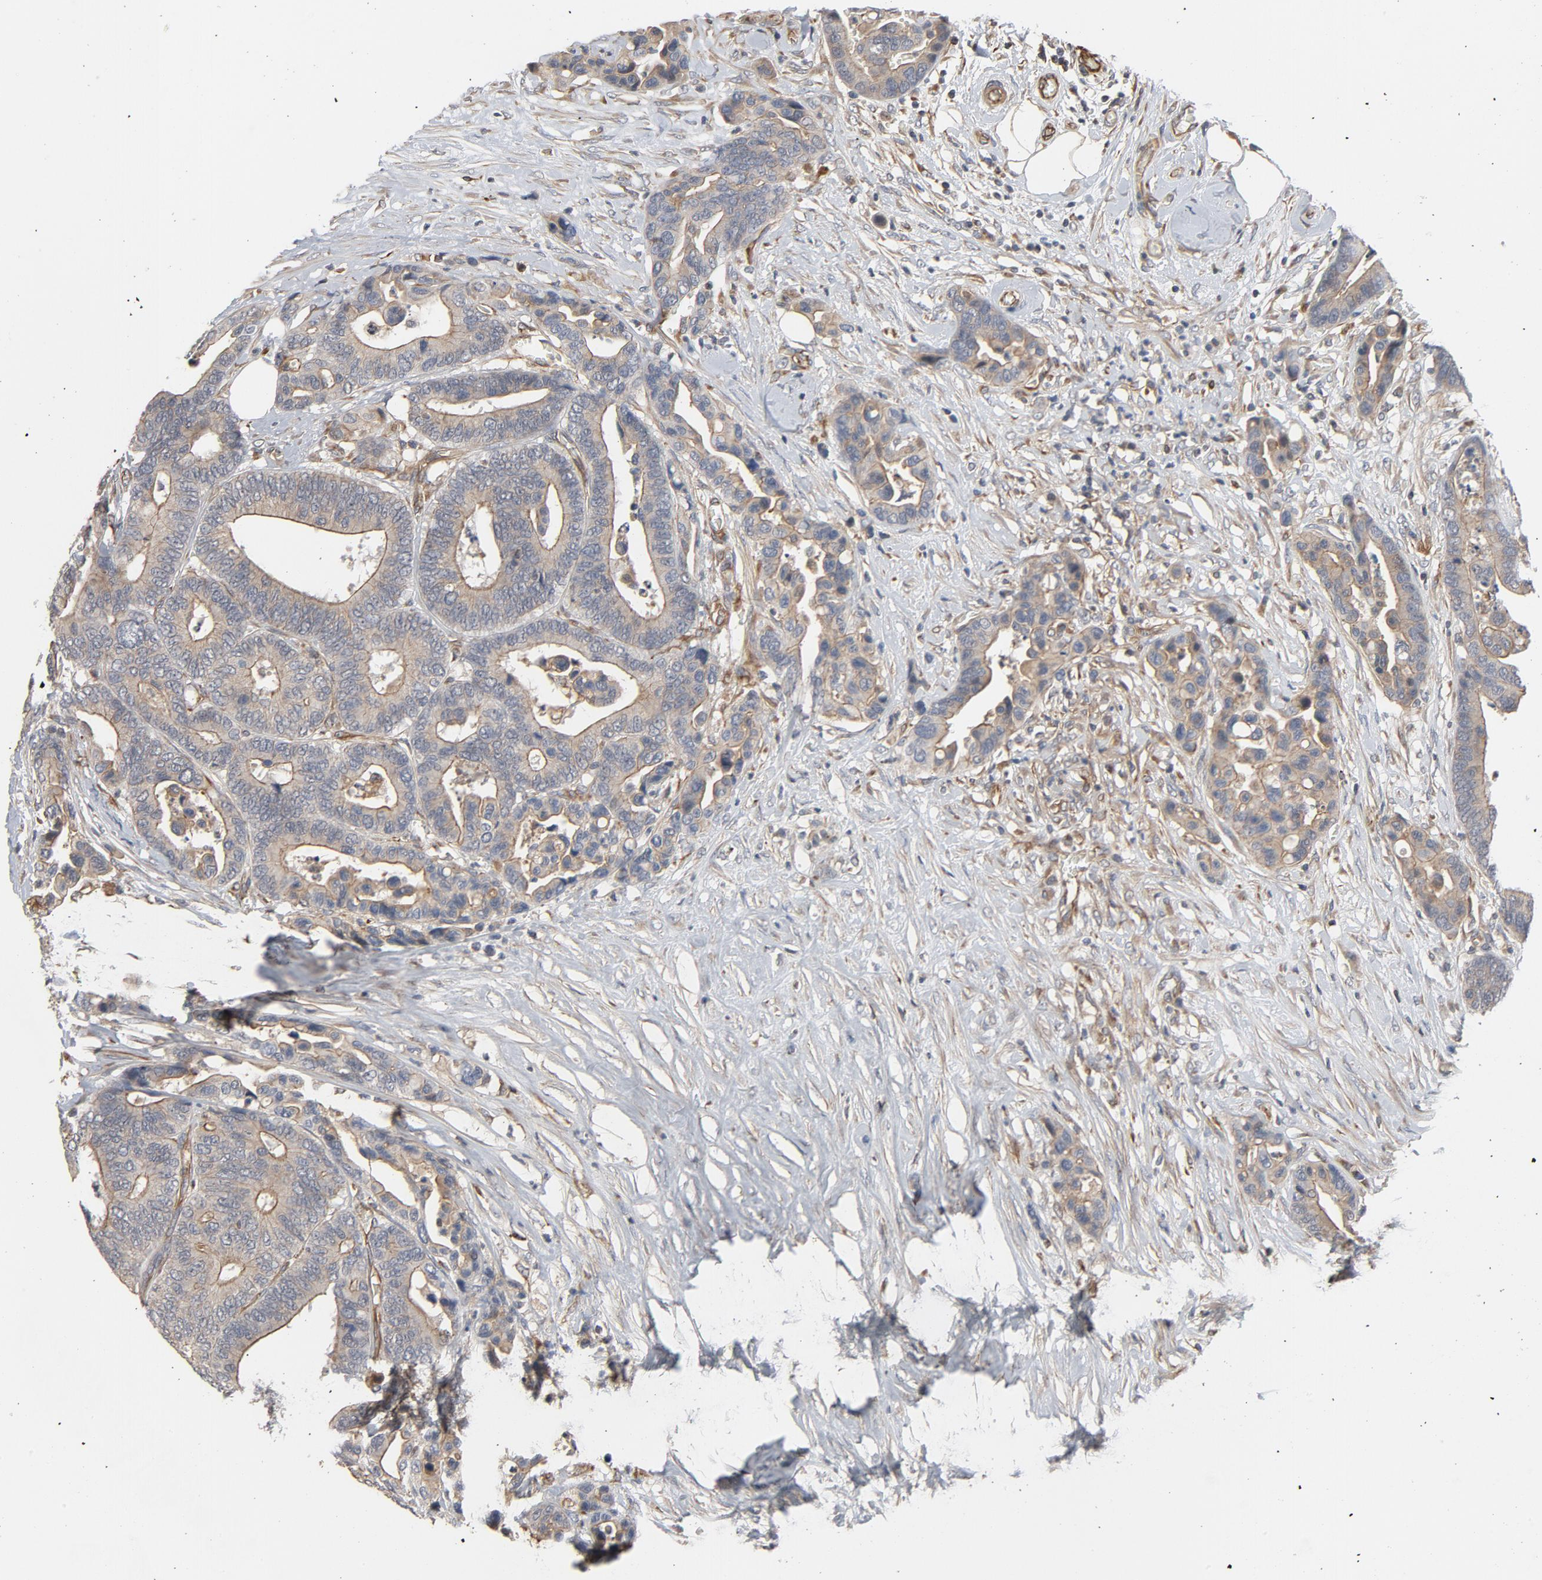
{"staining": {"intensity": "moderate", "quantity": ">75%", "location": "cytoplasmic/membranous"}, "tissue": "colorectal cancer", "cell_type": "Tumor cells", "image_type": "cancer", "snomed": [{"axis": "morphology", "description": "Adenocarcinoma, NOS"}, {"axis": "topography", "description": "Colon"}], "caption": "The image exhibits immunohistochemical staining of adenocarcinoma (colorectal). There is moderate cytoplasmic/membranous expression is seen in approximately >75% of tumor cells. (DAB = brown stain, brightfield microscopy at high magnification).", "gene": "TRIOBP", "patient": {"sex": "male", "age": 82}}